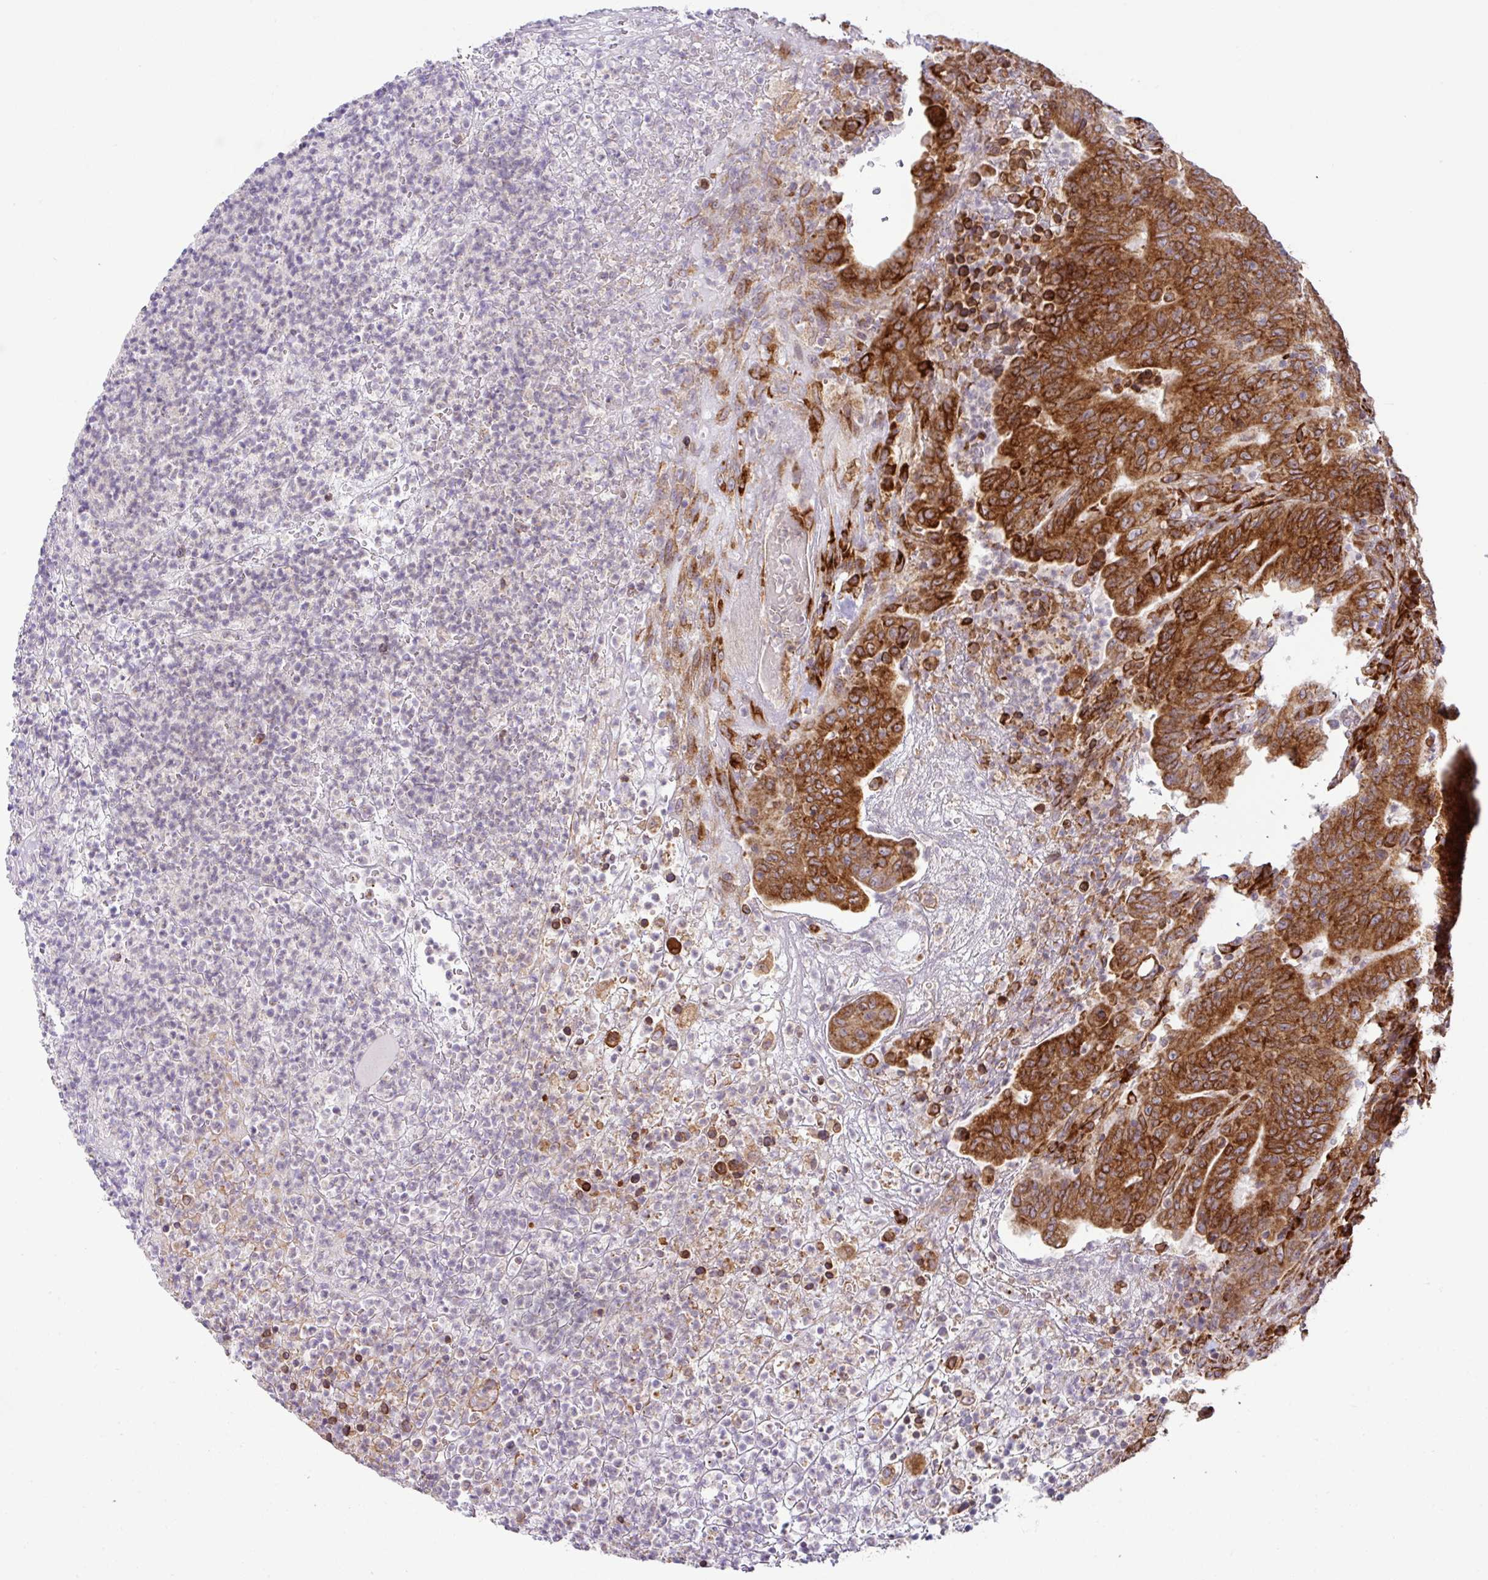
{"staining": {"intensity": "strong", "quantity": ">75%", "location": "cytoplasmic/membranous"}, "tissue": "colorectal cancer", "cell_type": "Tumor cells", "image_type": "cancer", "snomed": [{"axis": "morphology", "description": "Adenocarcinoma, NOS"}, {"axis": "topography", "description": "Colon"}], "caption": "This micrograph reveals adenocarcinoma (colorectal) stained with immunohistochemistry (IHC) to label a protein in brown. The cytoplasmic/membranous of tumor cells show strong positivity for the protein. Nuclei are counter-stained blue.", "gene": "SLC39A7", "patient": {"sex": "female", "age": 75}}